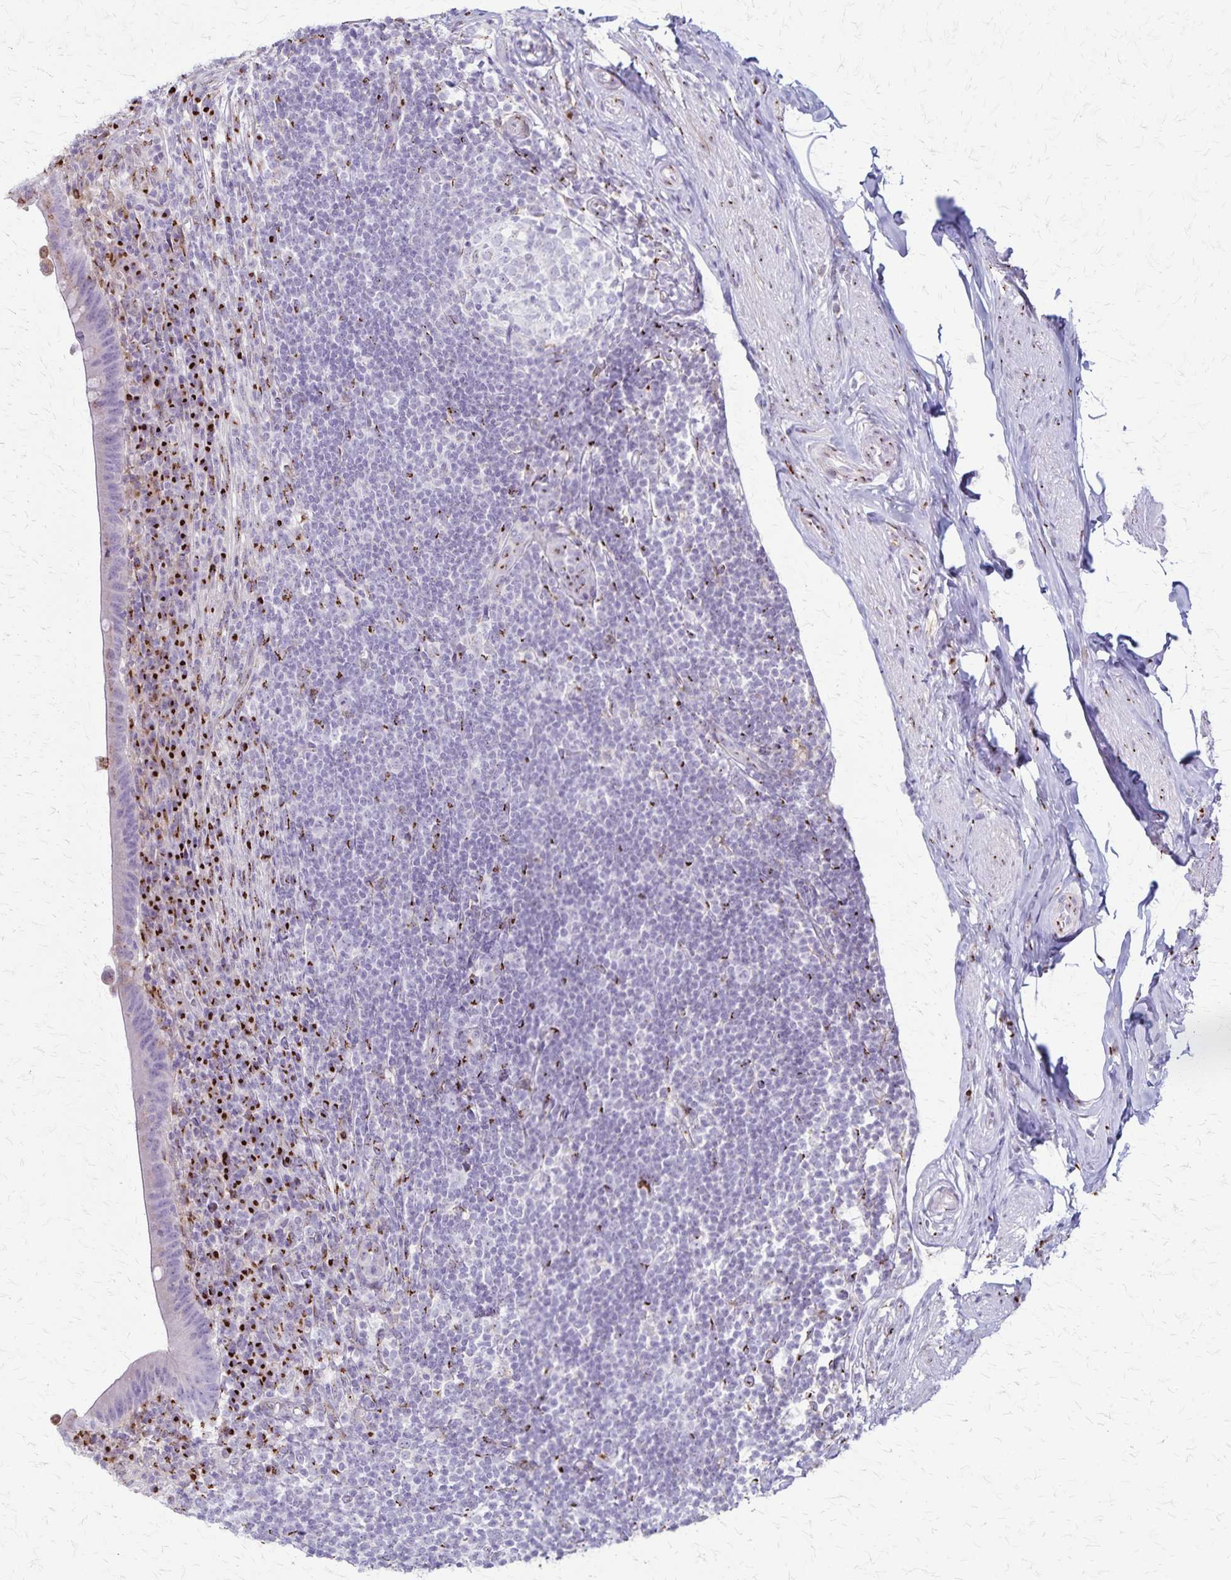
{"staining": {"intensity": "negative", "quantity": "none", "location": "none"}, "tissue": "appendix", "cell_type": "Glandular cells", "image_type": "normal", "snomed": [{"axis": "morphology", "description": "Normal tissue, NOS"}, {"axis": "topography", "description": "Appendix"}], "caption": "Appendix stained for a protein using IHC shows no staining glandular cells.", "gene": "MCFD2", "patient": {"sex": "female", "age": 56}}